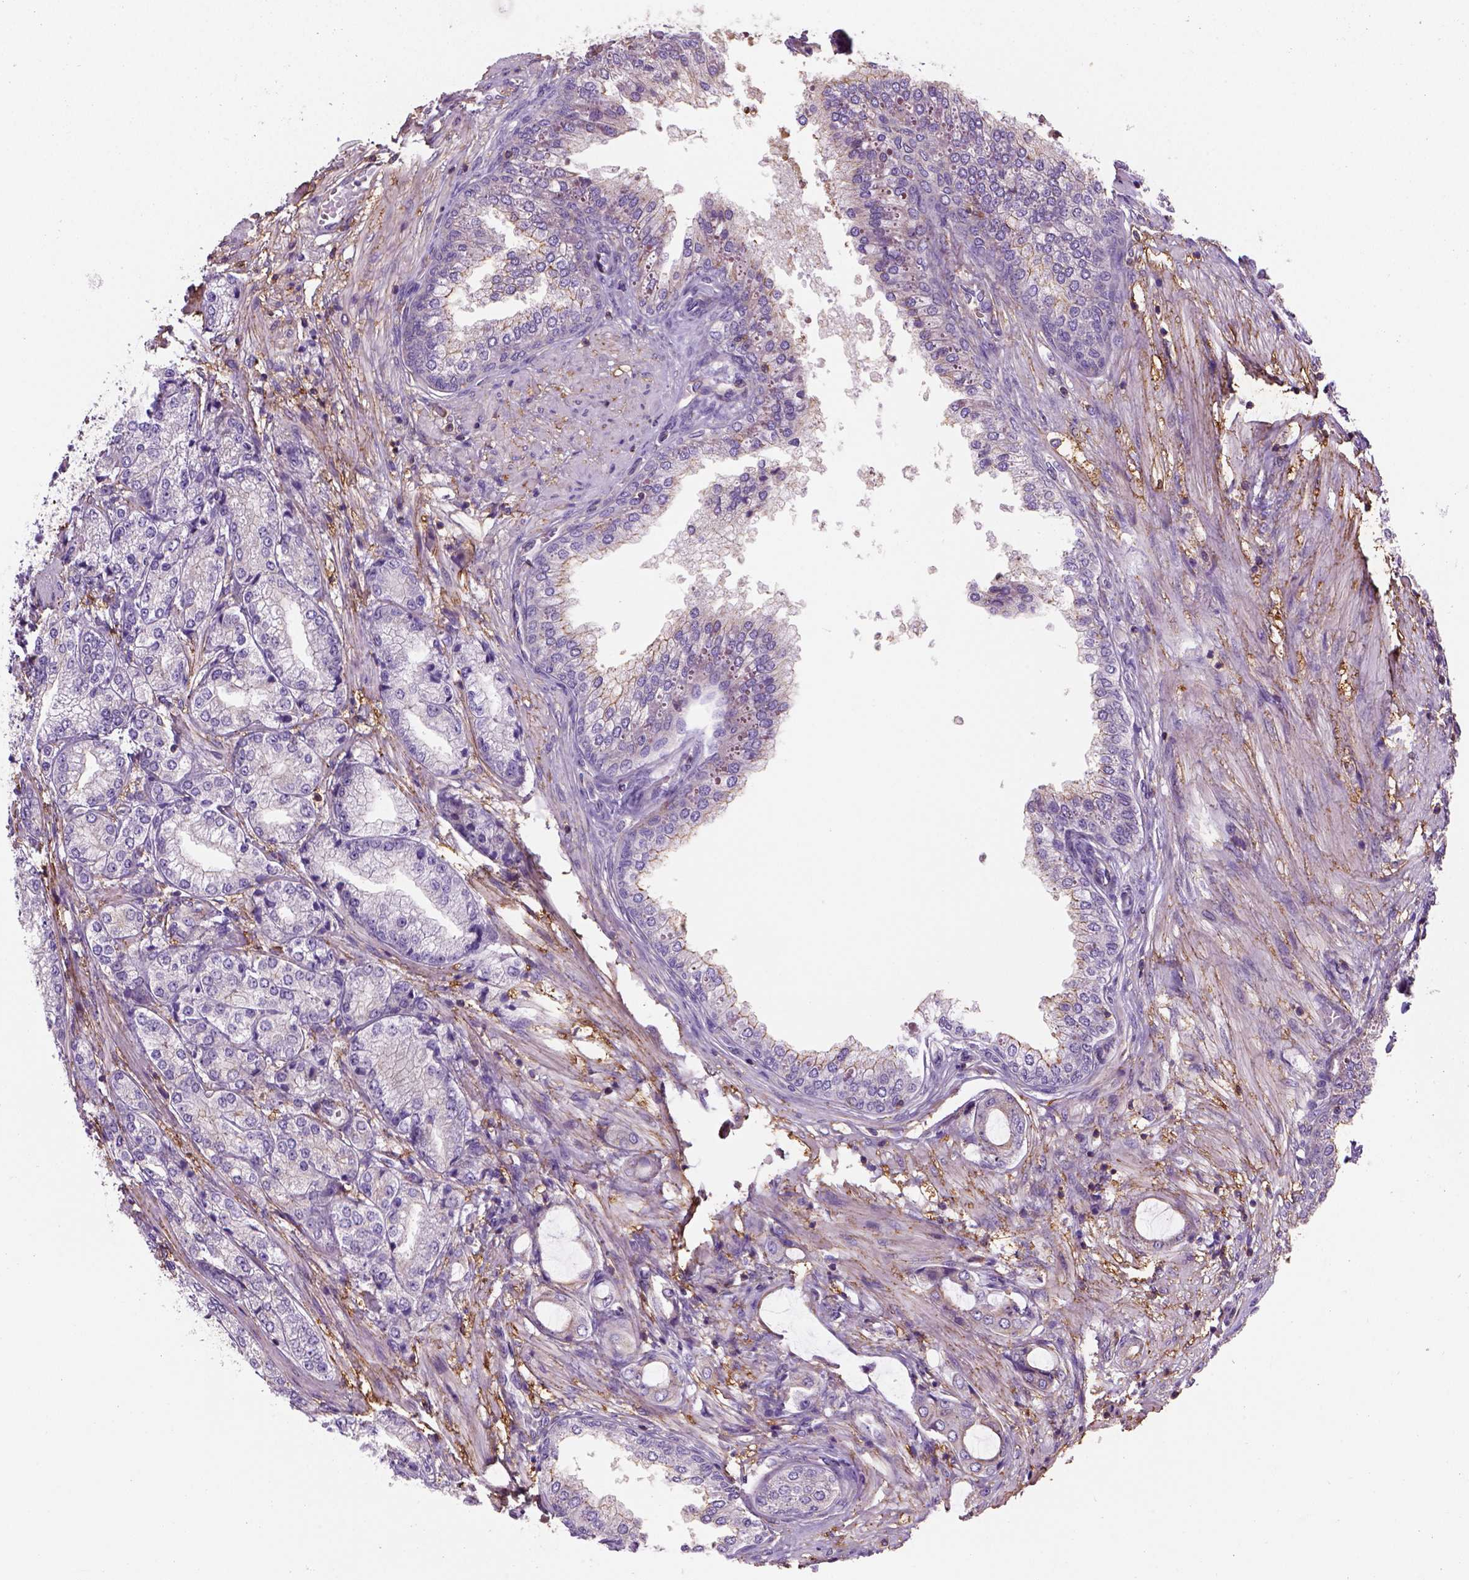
{"staining": {"intensity": "negative", "quantity": "none", "location": "none"}, "tissue": "prostate cancer", "cell_type": "Tumor cells", "image_type": "cancer", "snomed": [{"axis": "morphology", "description": "Adenocarcinoma, NOS"}, {"axis": "topography", "description": "Prostate"}], "caption": "There is no significant positivity in tumor cells of adenocarcinoma (prostate).", "gene": "GPRC5D", "patient": {"sex": "male", "age": 63}}